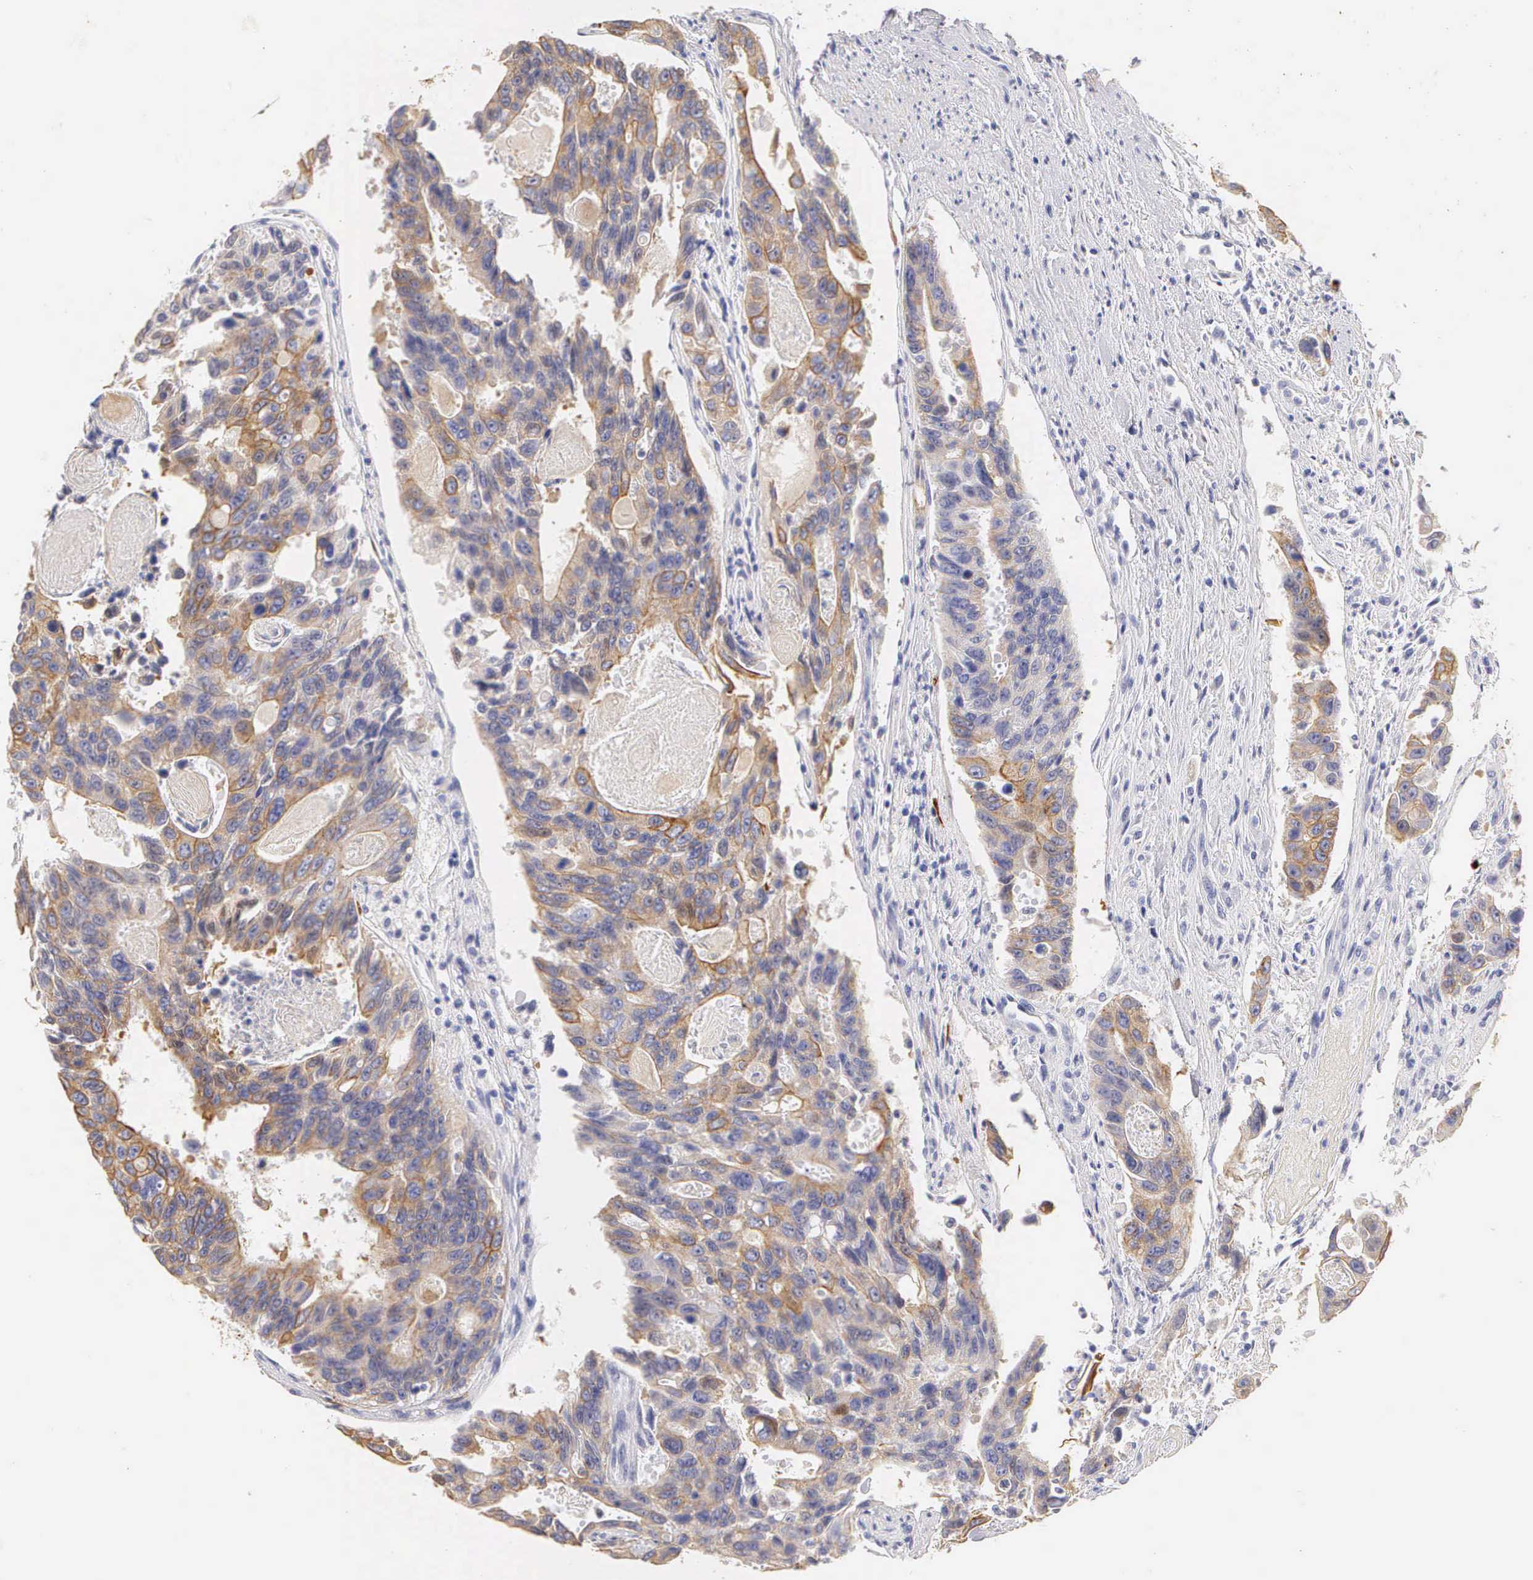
{"staining": {"intensity": "moderate", "quantity": "25%-75%", "location": "cytoplasmic/membranous"}, "tissue": "colorectal cancer", "cell_type": "Tumor cells", "image_type": "cancer", "snomed": [{"axis": "morphology", "description": "Adenocarcinoma, NOS"}, {"axis": "topography", "description": "Colon"}], "caption": "Adenocarcinoma (colorectal) stained for a protein (brown) demonstrates moderate cytoplasmic/membranous positive expression in approximately 25%-75% of tumor cells.", "gene": "KRT17", "patient": {"sex": "female", "age": 86}}